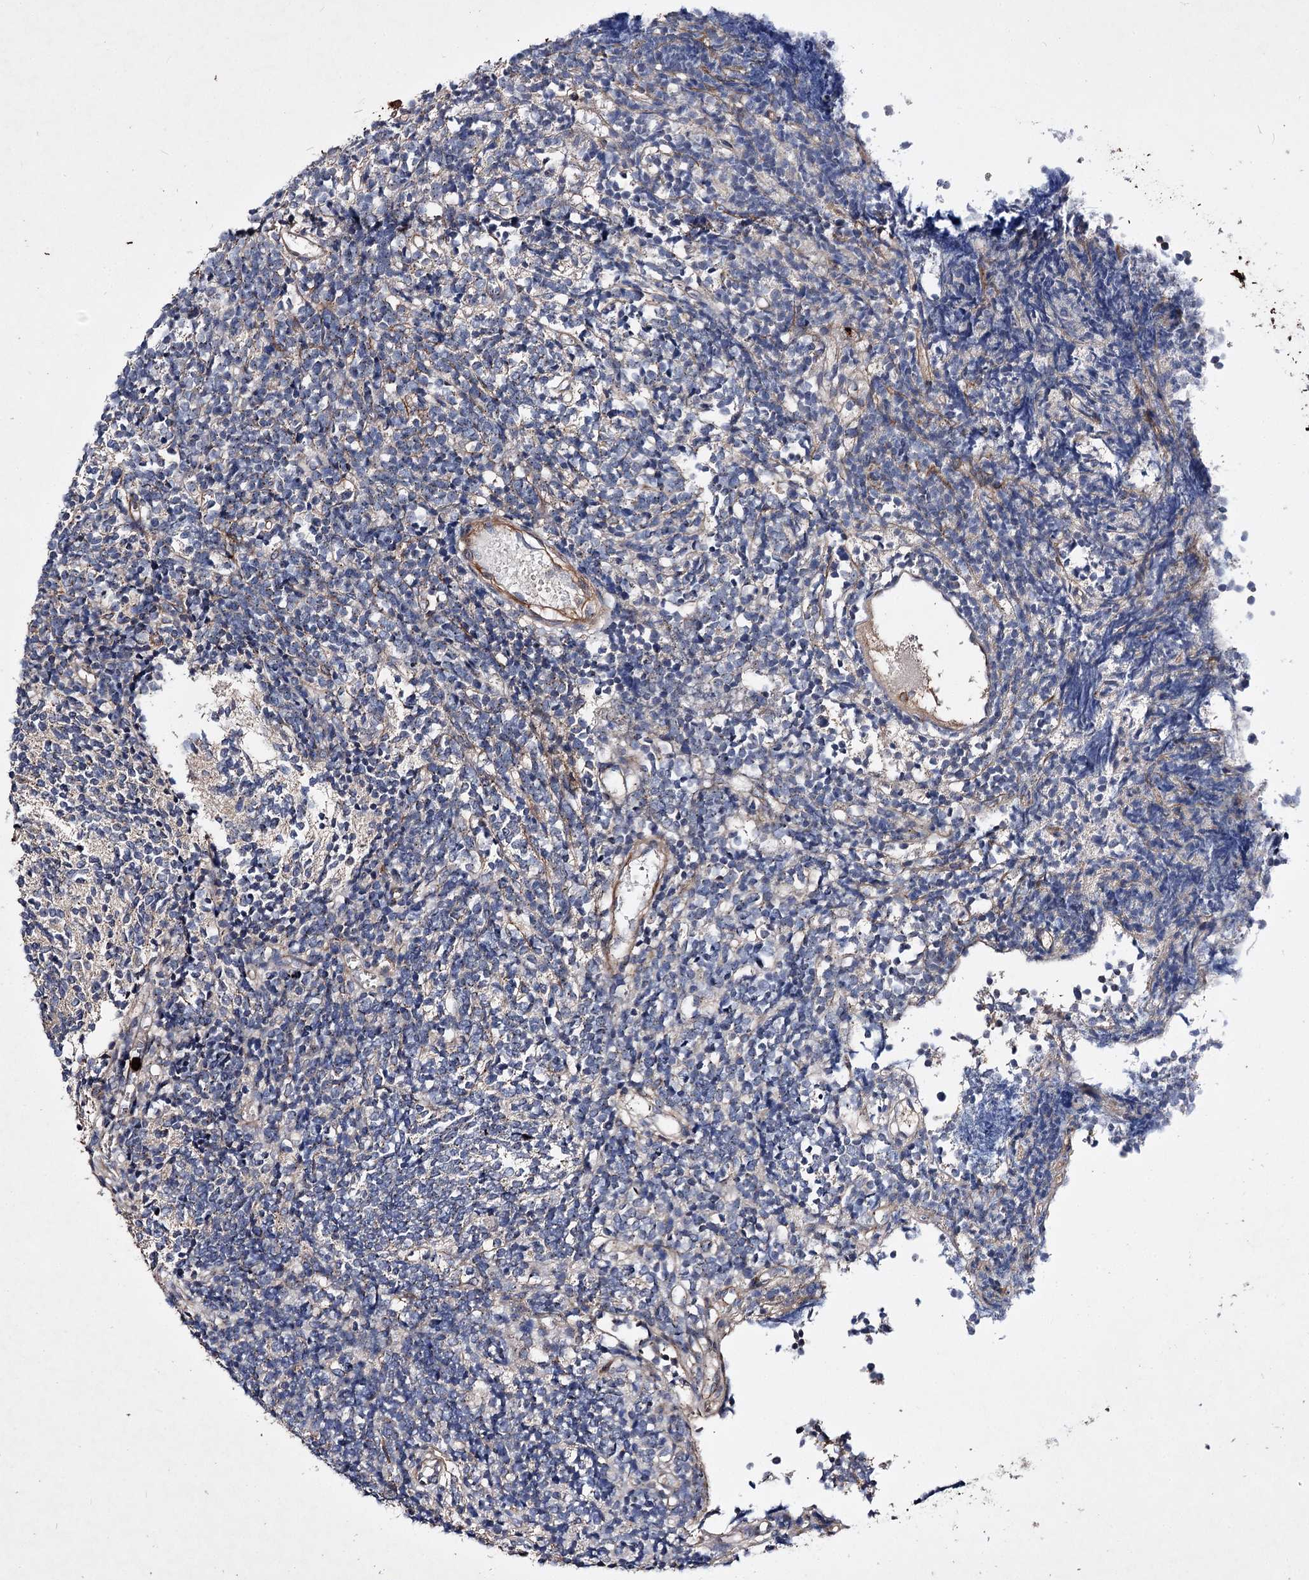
{"staining": {"intensity": "negative", "quantity": "none", "location": "none"}, "tissue": "glioma", "cell_type": "Tumor cells", "image_type": "cancer", "snomed": [{"axis": "morphology", "description": "Glioma, malignant, Low grade"}, {"axis": "topography", "description": "Brain"}], "caption": "DAB (3,3'-diaminobenzidine) immunohistochemical staining of human malignant low-grade glioma demonstrates no significant expression in tumor cells. Brightfield microscopy of IHC stained with DAB (brown) and hematoxylin (blue), captured at high magnification.", "gene": "MINDY3", "patient": {"sex": "female", "age": 1}}